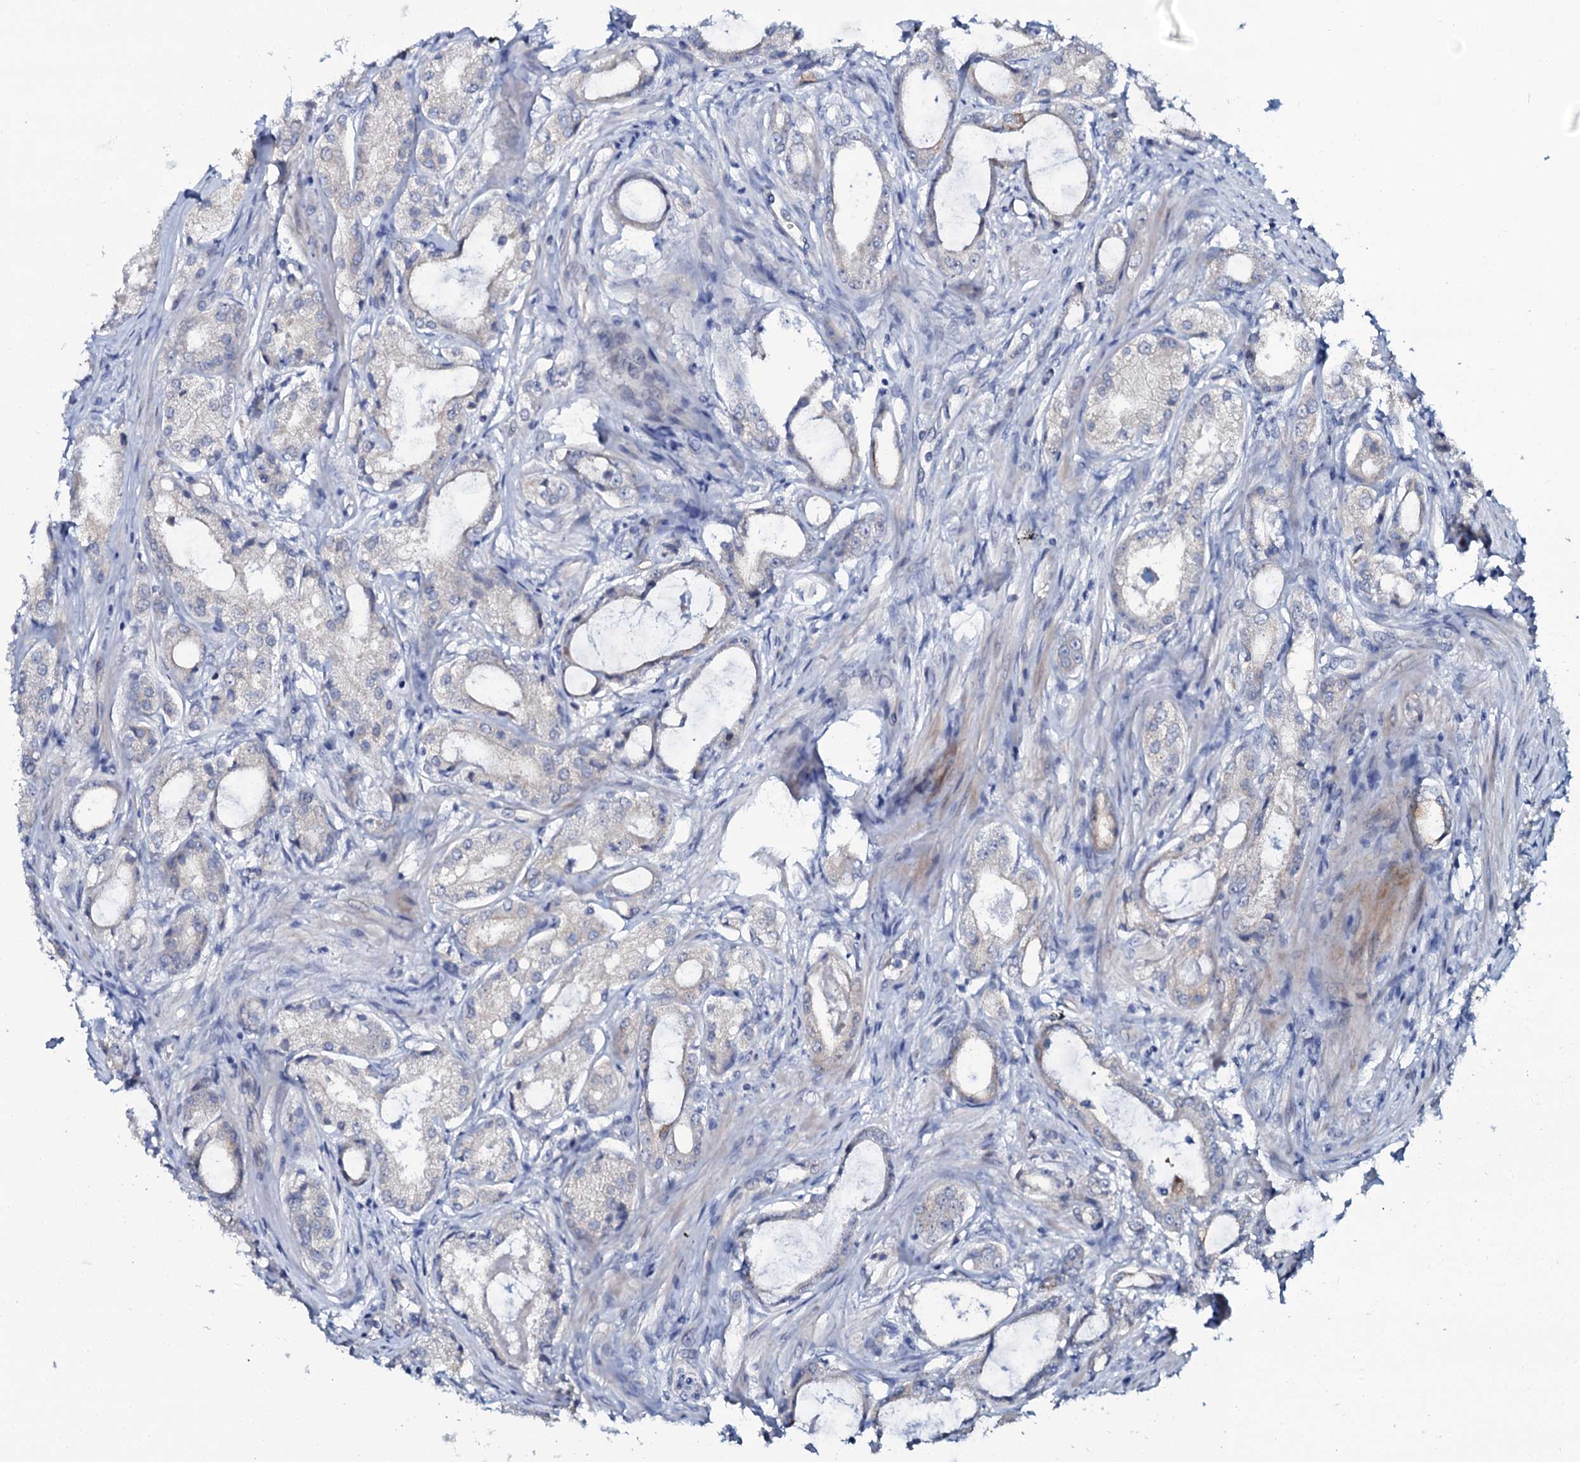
{"staining": {"intensity": "negative", "quantity": "none", "location": "none"}, "tissue": "prostate cancer", "cell_type": "Tumor cells", "image_type": "cancer", "snomed": [{"axis": "morphology", "description": "Adenocarcinoma, Low grade"}, {"axis": "topography", "description": "Prostate"}], "caption": "Immunohistochemistry of prostate cancer (adenocarcinoma (low-grade)) displays no expression in tumor cells. The staining was performed using DAB to visualize the protein expression in brown, while the nuclei were stained in blue with hematoxylin (Magnification: 20x).", "gene": "C10orf88", "patient": {"sex": "male", "age": 68}}